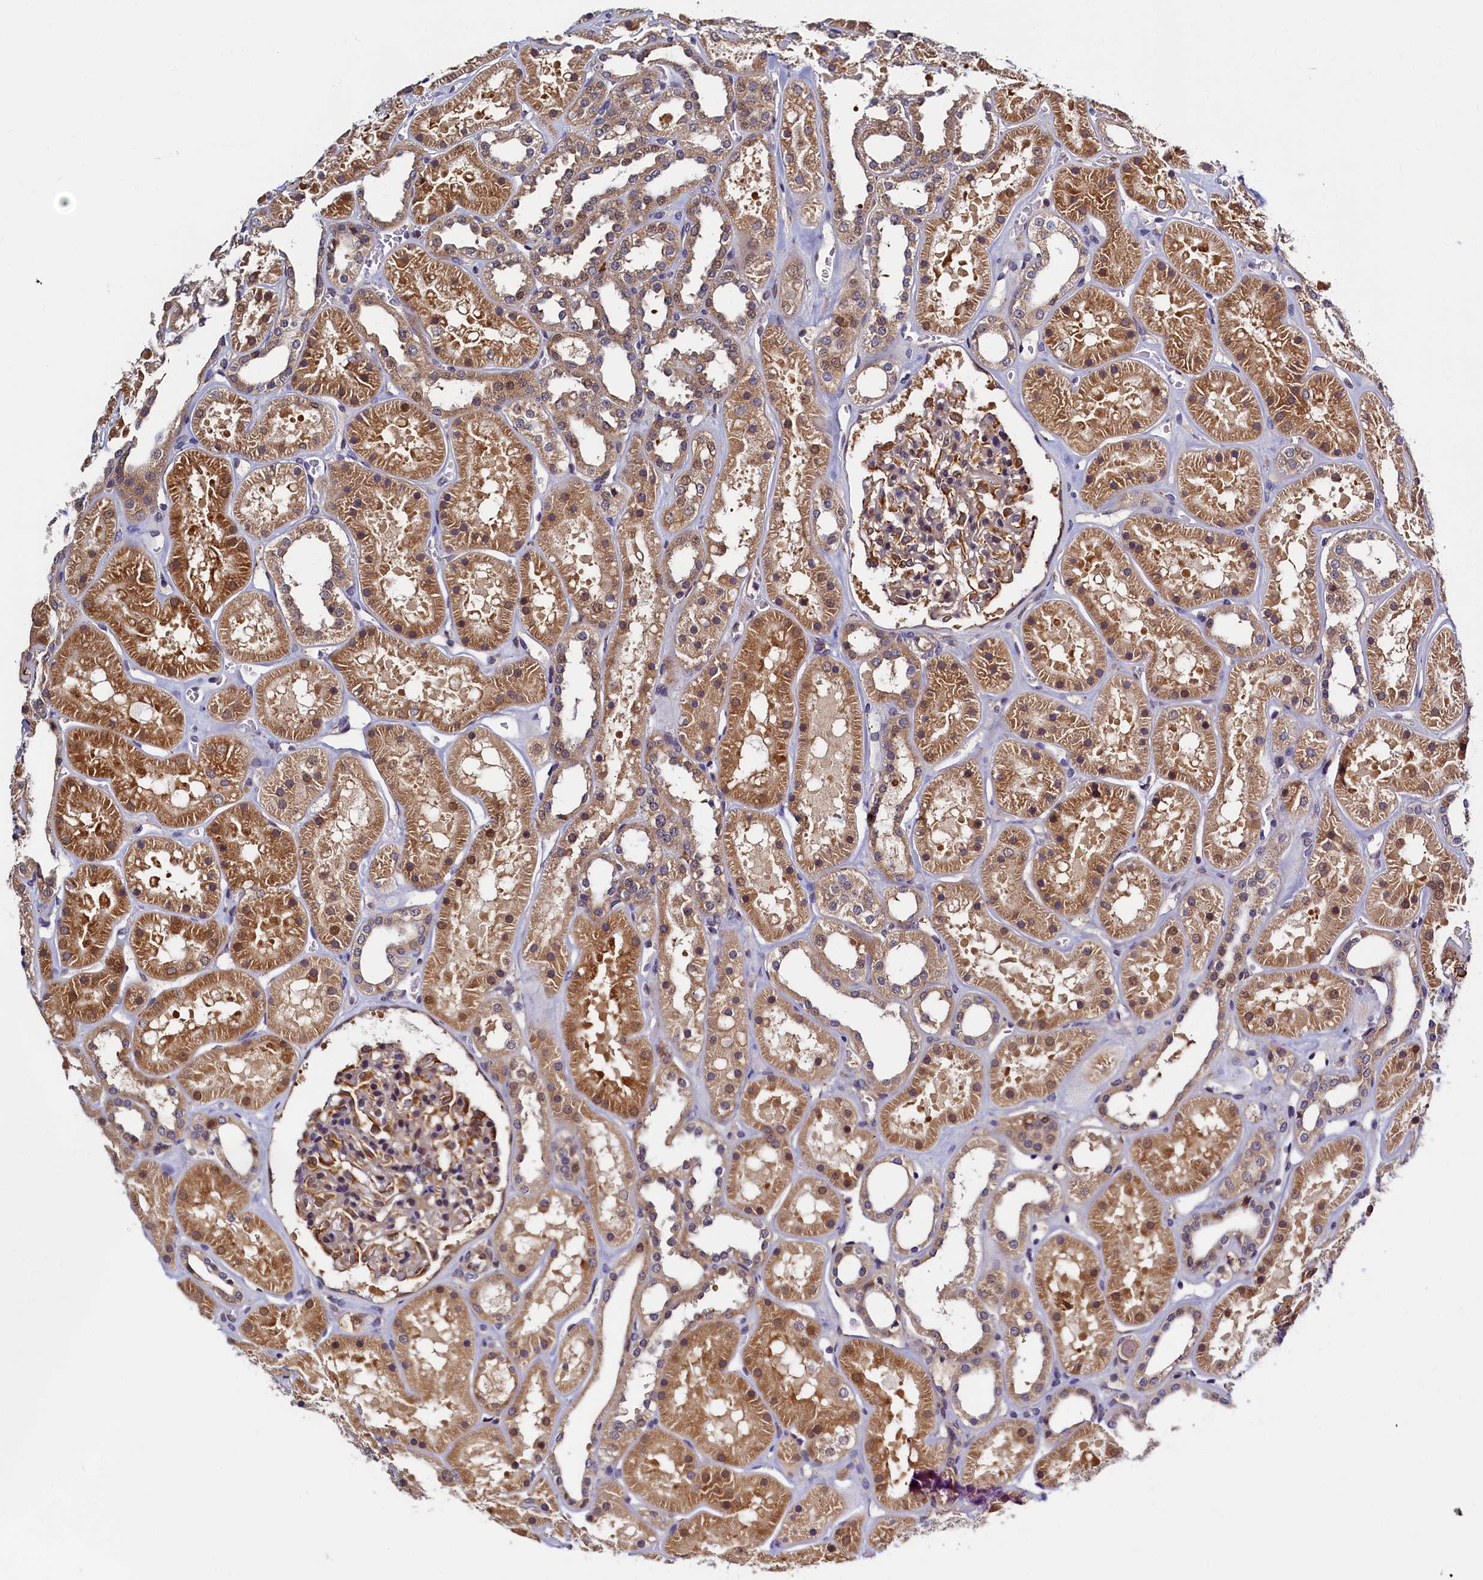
{"staining": {"intensity": "moderate", "quantity": "25%-75%", "location": "cytoplasmic/membranous"}, "tissue": "kidney", "cell_type": "Cells in glomeruli", "image_type": "normal", "snomed": [{"axis": "morphology", "description": "Normal tissue, NOS"}, {"axis": "topography", "description": "Kidney"}], "caption": "Protein expression analysis of unremarkable human kidney reveals moderate cytoplasmic/membranous positivity in about 25%-75% of cells in glomeruli. The staining was performed using DAB to visualize the protein expression in brown, while the nuclei were stained in blue with hematoxylin (Magnification: 20x).", "gene": "SLC16A14", "patient": {"sex": "female", "age": 41}}